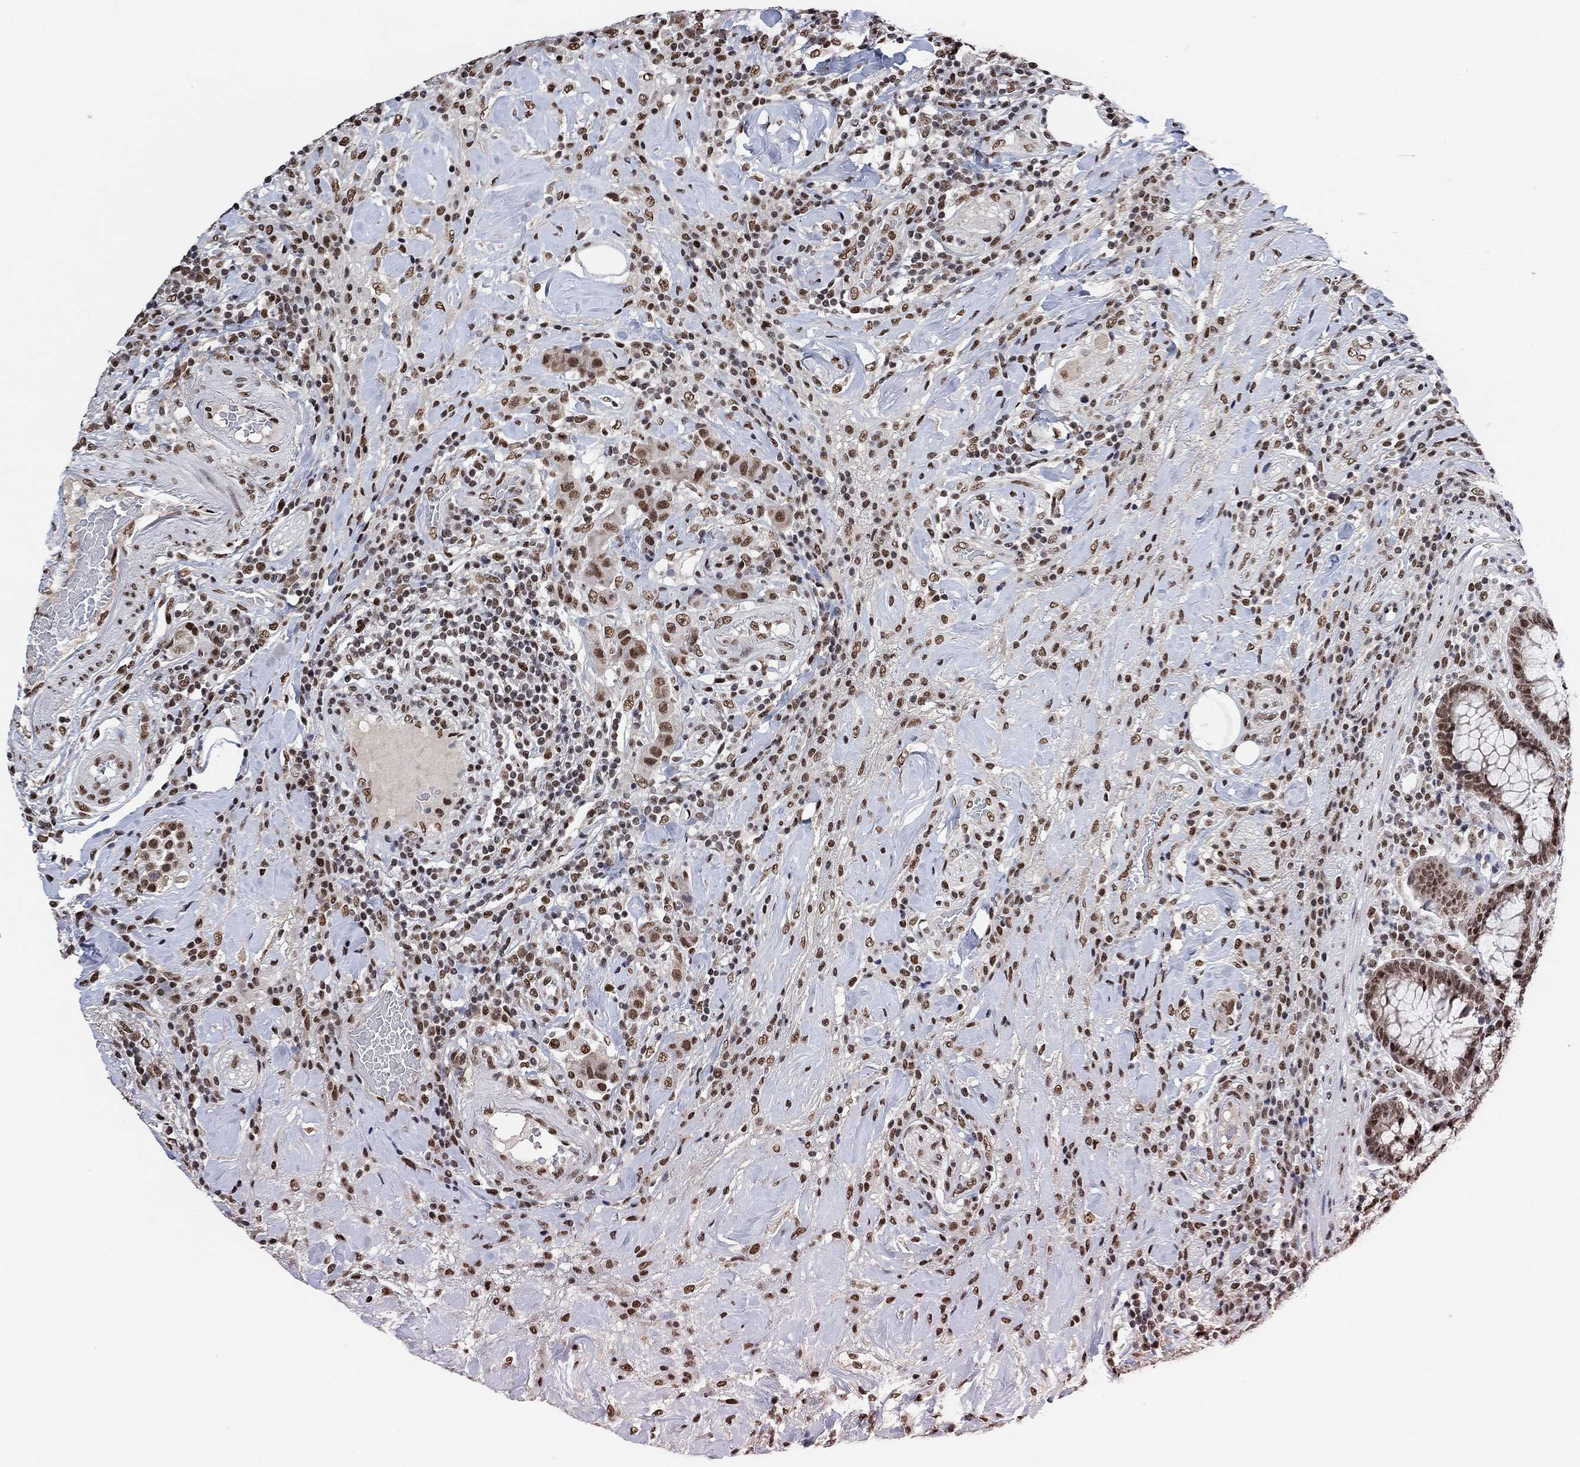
{"staining": {"intensity": "strong", "quantity": ">75%", "location": "nuclear"}, "tissue": "colorectal cancer", "cell_type": "Tumor cells", "image_type": "cancer", "snomed": [{"axis": "morphology", "description": "Adenocarcinoma, NOS"}, {"axis": "topography", "description": "Colon"}], "caption": "High-power microscopy captured an IHC histopathology image of colorectal cancer (adenocarcinoma), revealing strong nuclear staining in approximately >75% of tumor cells.", "gene": "USP39", "patient": {"sex": "female", "age": 69}}